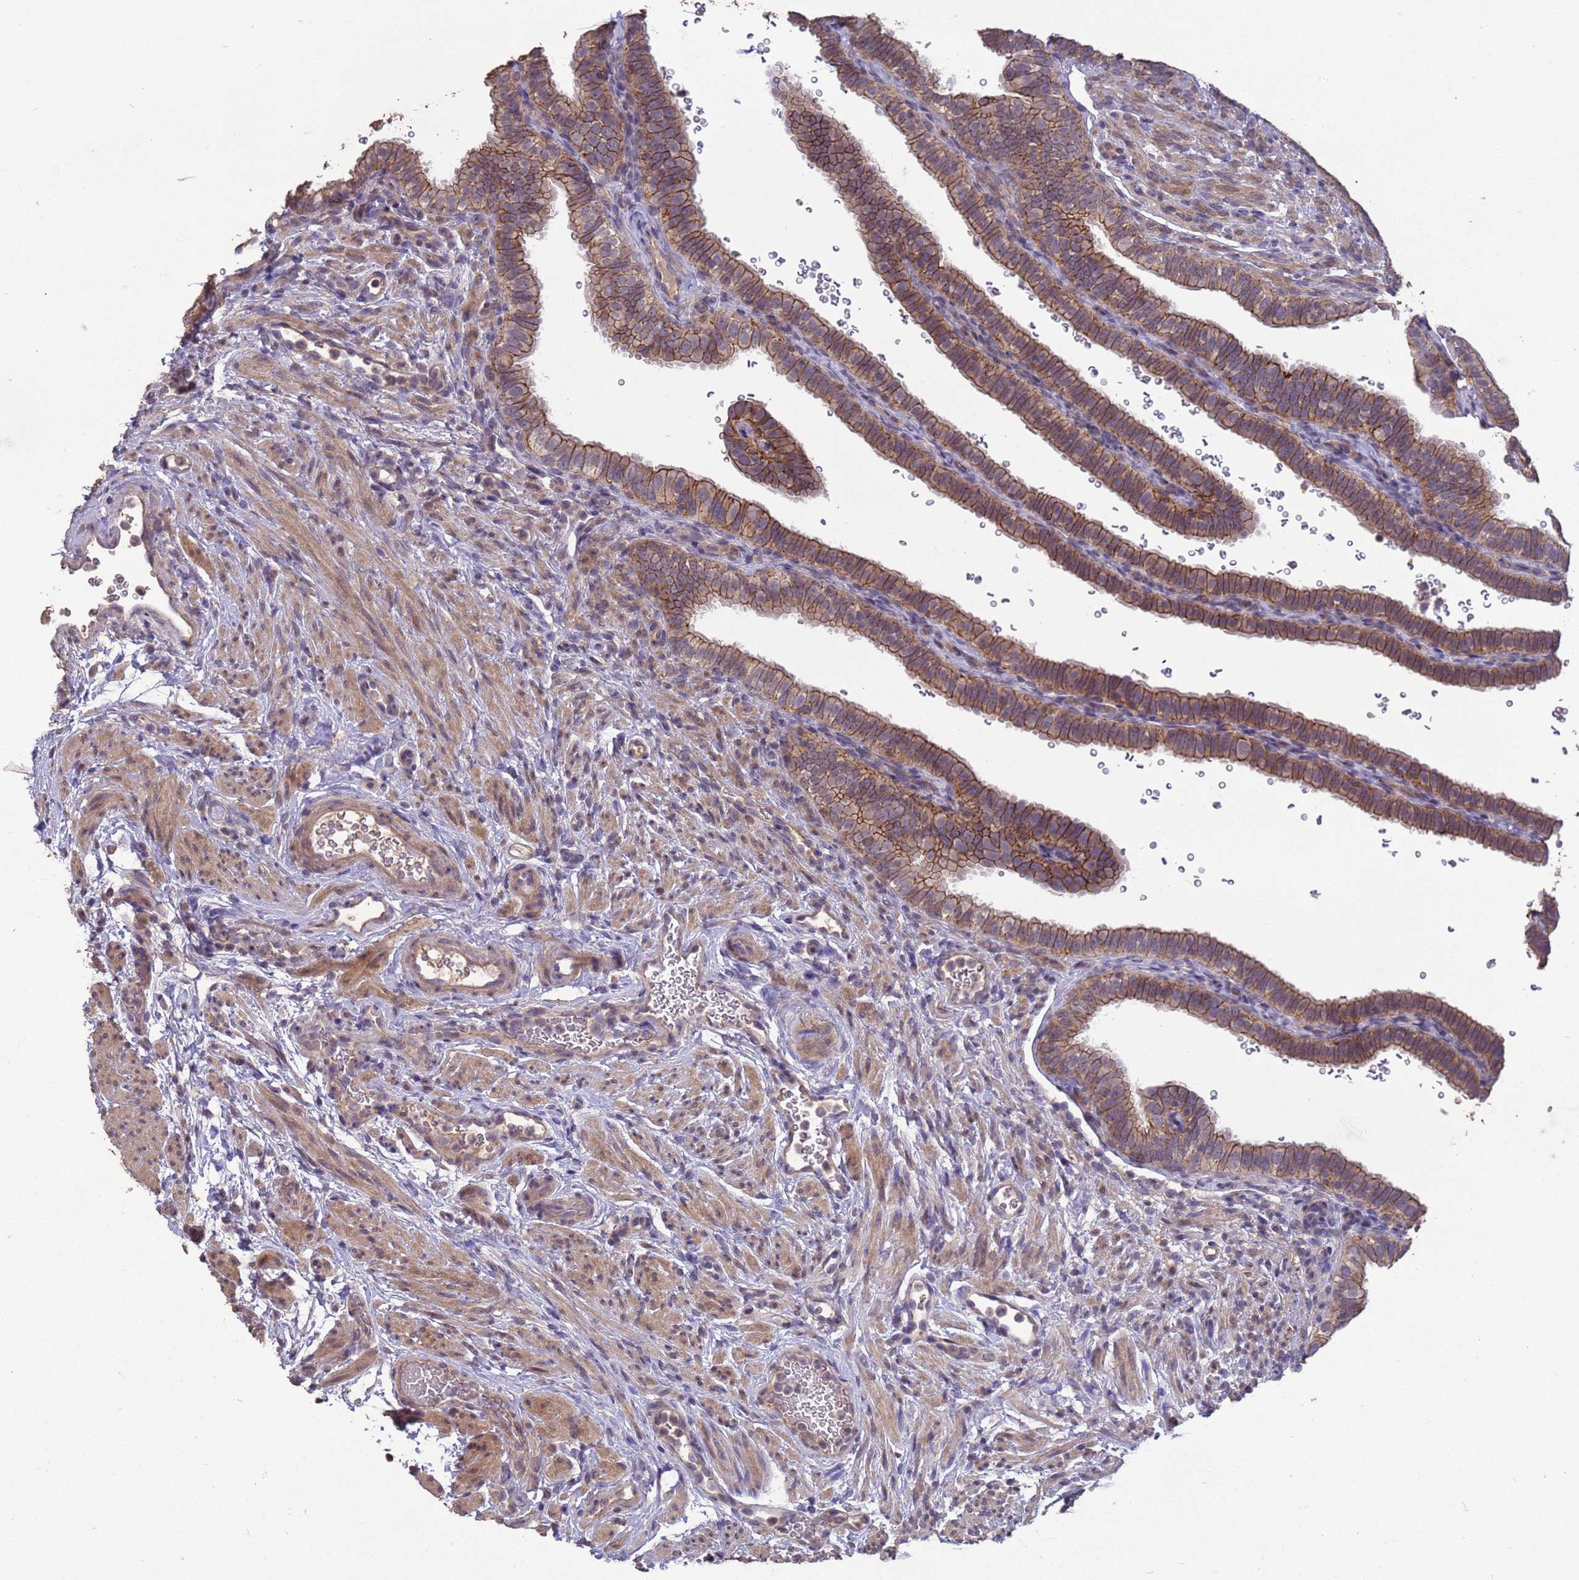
{"staining": {"intensity": "strong", "quantity": ">75%", "location": "cytoplasmic/membranous"}, "tissue": "fallopian tube", "cell_type": "Glandular cells", "image_type": "normal", "snomed": [{"axis": "morphology", "description": "Normal tissue, NOS"}, {"axis": "topography", "description": "Fallopian tube"}], "caption": "The micrograph shows a brown stain indicating the presence of a protein in the cytoplasmic/membranous of glandular cells in fallopian tube. Ihc stains the protein in brown and the nuclei are stained blue.", "gene": "SLC9B2", "patient": {"sex": "female", "age": 41}}